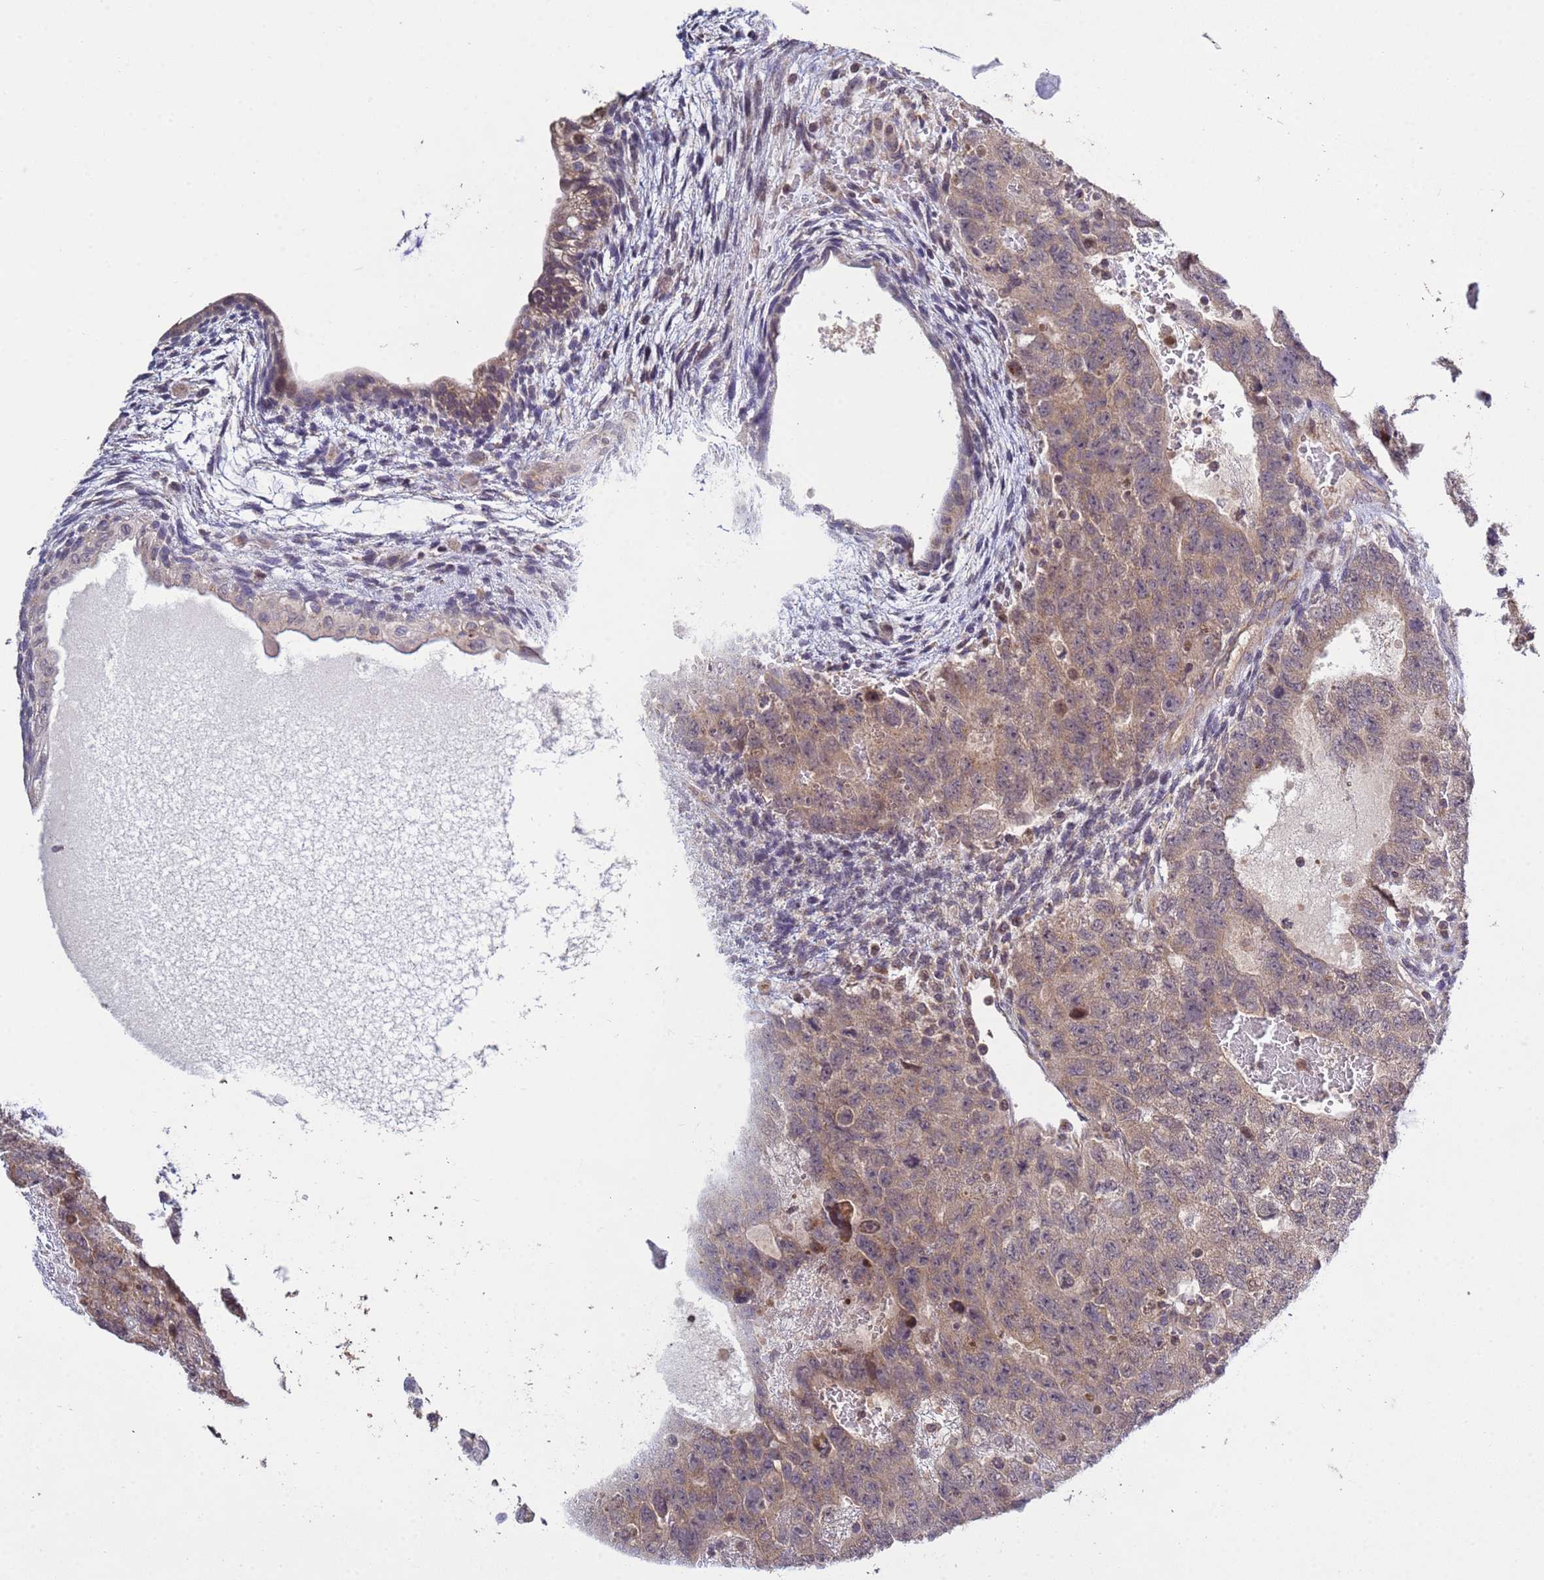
{"staining": {"intensity": "weak", "quantity": ">75%", "location": "cytoplasmic/membranous"}, "tissue": "testis cancer", "cell_type": "Tumor cells", "image_type": "cancer", "snomed": [{"axis": "morphology", "description": "Carcinoma, Embryonal, NOS"}, {"axis": "topography", "description": "Testis"}], "caption": "Immunohistochemistry staining of testis embryonal carcinoma, which reveals low levels of weak cytoplasmic/membranous staining in about >75% of tumor cells indicating weak cytoplasmic/membranous protein positivity. The staining was performed using DAB (3,3'-diaminobenzidine) (brown) for protein detection and nuclei were counterstained in hematoxylin (blue).", "gene": "P2RX7", "patient": {"sex": "male", "age": 26}}